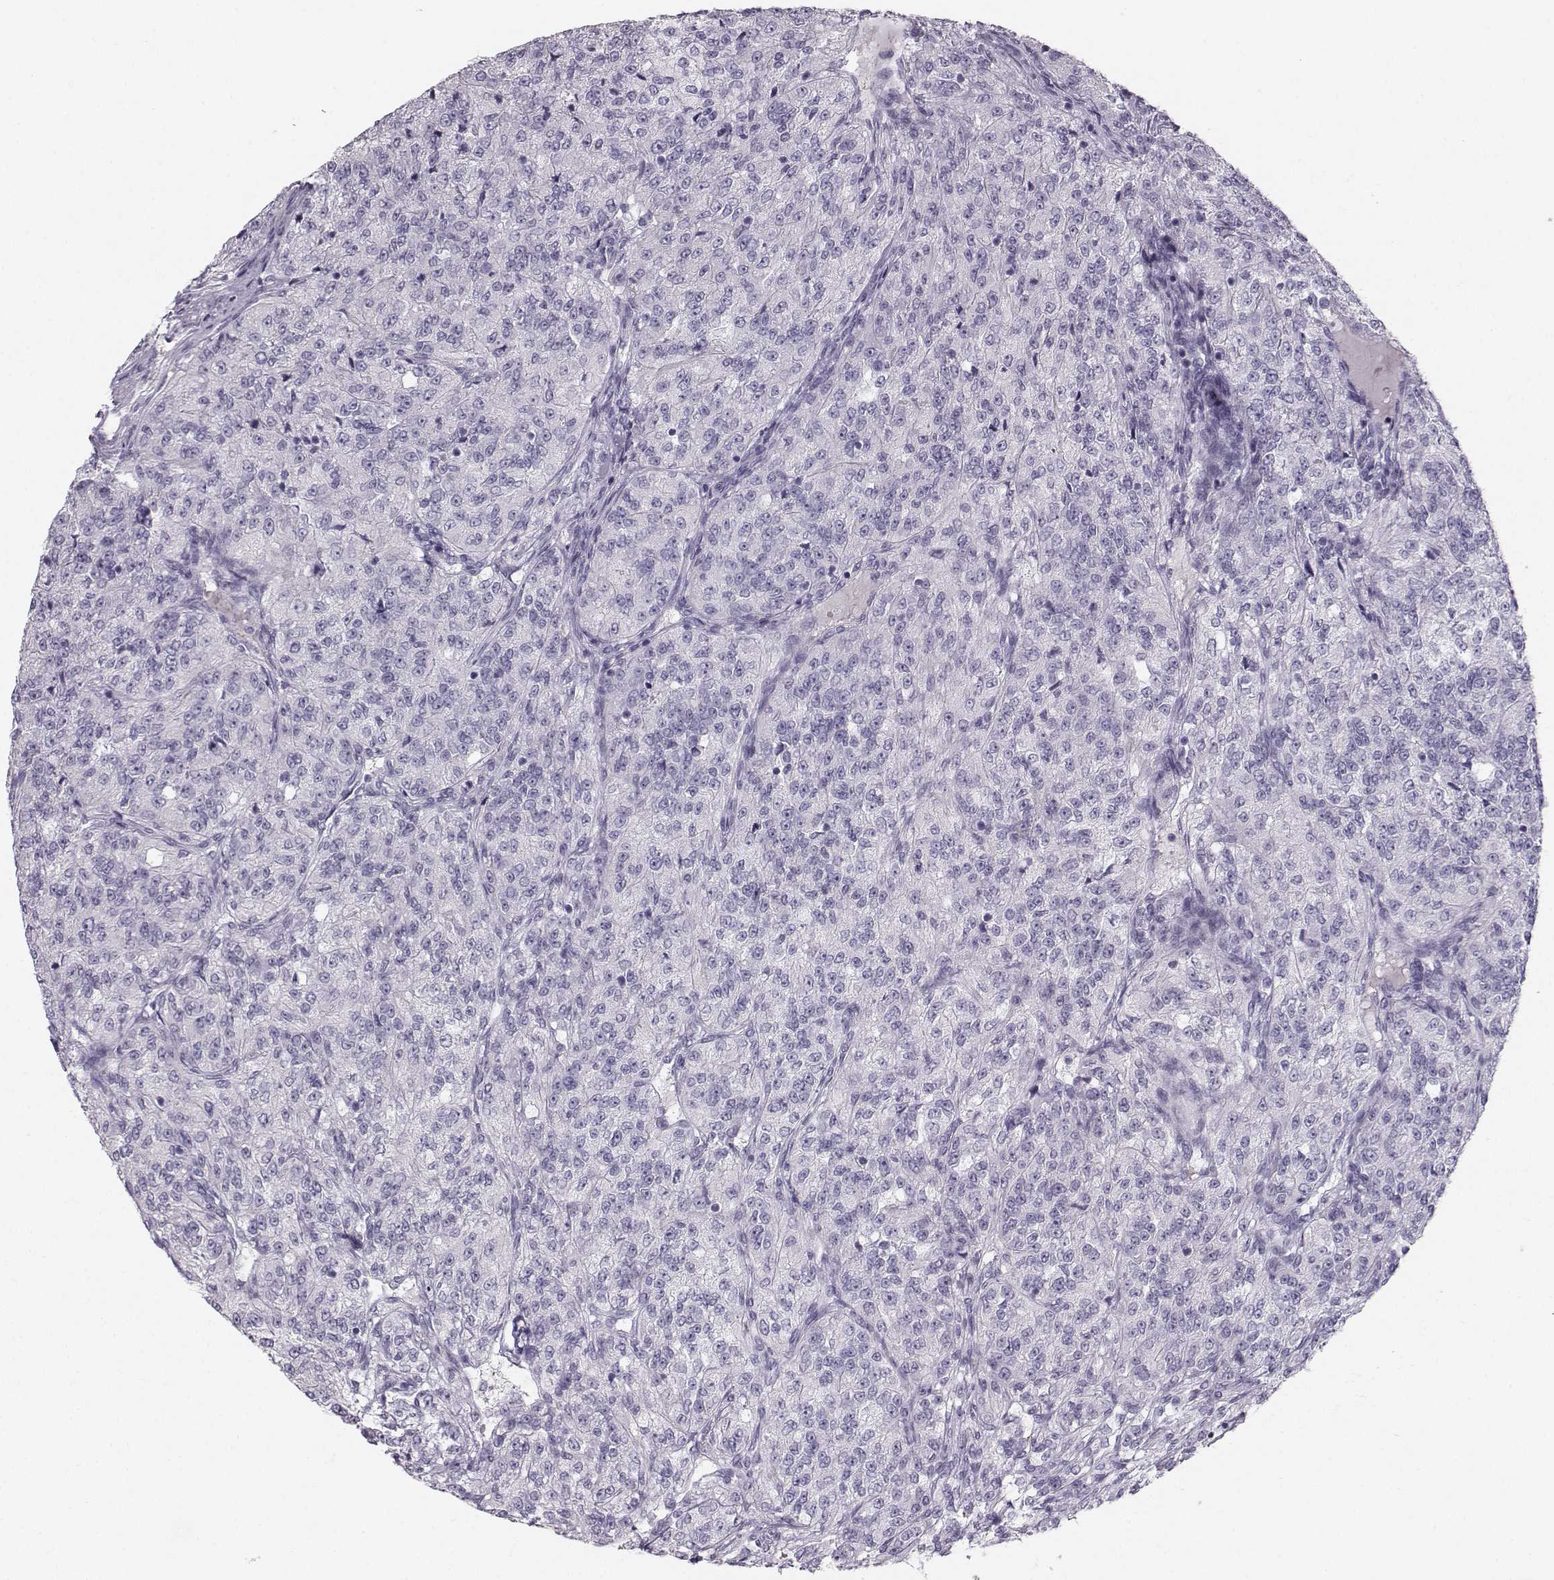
{"staining": {"intensity": "negative", "quantity": "none", "location": "none"}, "tissue": "renal cancer", "cell_type": "Tumor cells", "image_type": "cancer", "snomed": [{"axis": "morphology", "description": "Adenocarcinoma, NOS"}, {"axis": "topography", "description": "Kidney"}], "caption": "Renal cancer stained for a protein using immunohistochemistry (IHC) demonstrates no positivity tumor cells.", "gene": "CASR", "patient": {"sex": "female", "age": 63}}